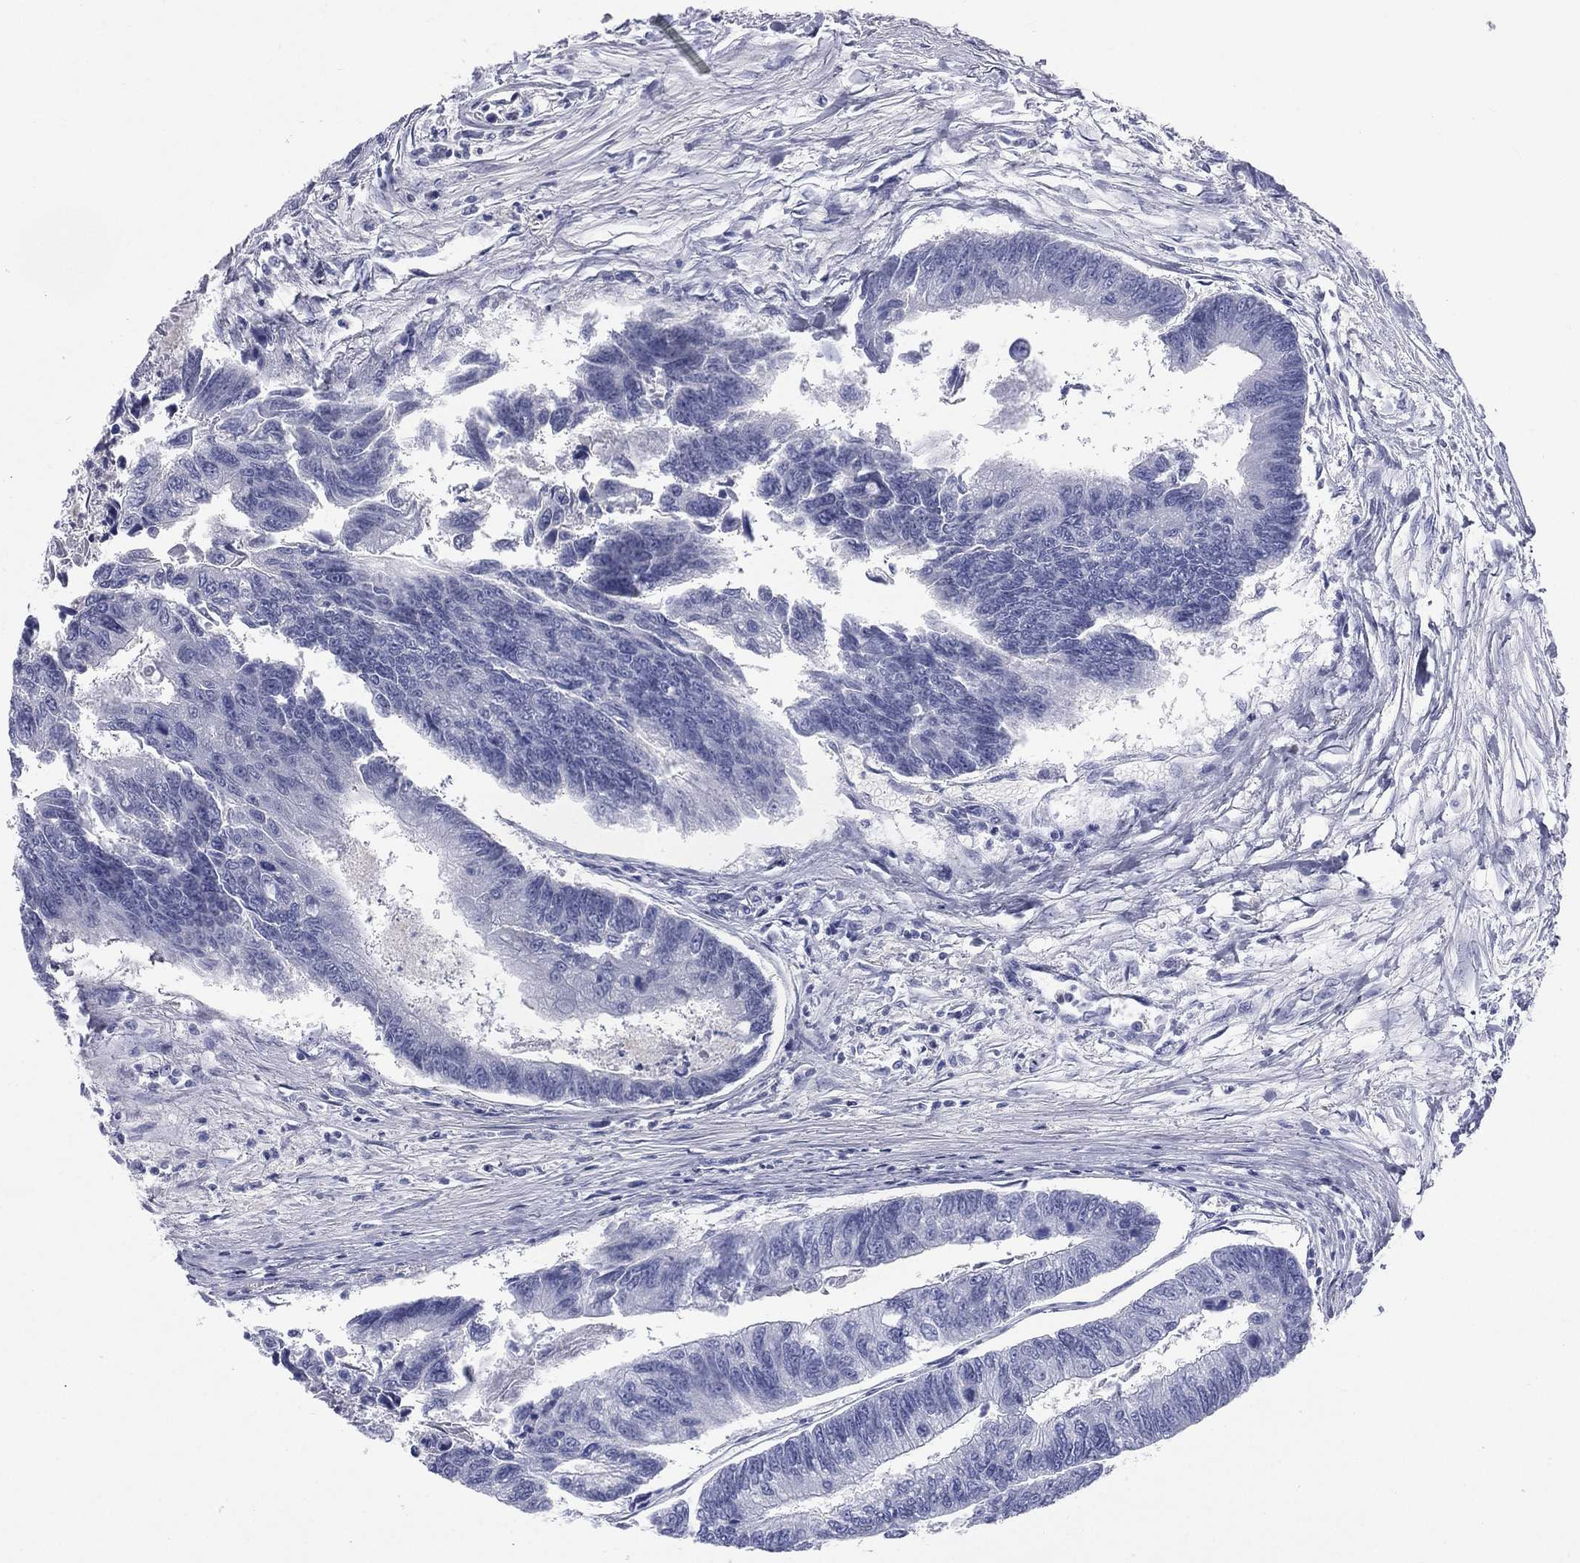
{"staining": {"intensity": "negative", "quantity": "none", "location": "none"}, "tissue": "colorectal cancer", "cell_type": "Tumor cells", "image_type": "cancer", "snomed": [{"axis": "morphology", "description": "Adenocarcinoma, NOS"}, {"axis": "topography", "description": "Colon"}], "caption": "A high-resolution histopathology image shows immunohistochemistry staining of colorectal adenocarcinoma, which displays no significant positivity in tumor cells.", "gene": "HP", "patient": {"sex": "female", "age": 65}}